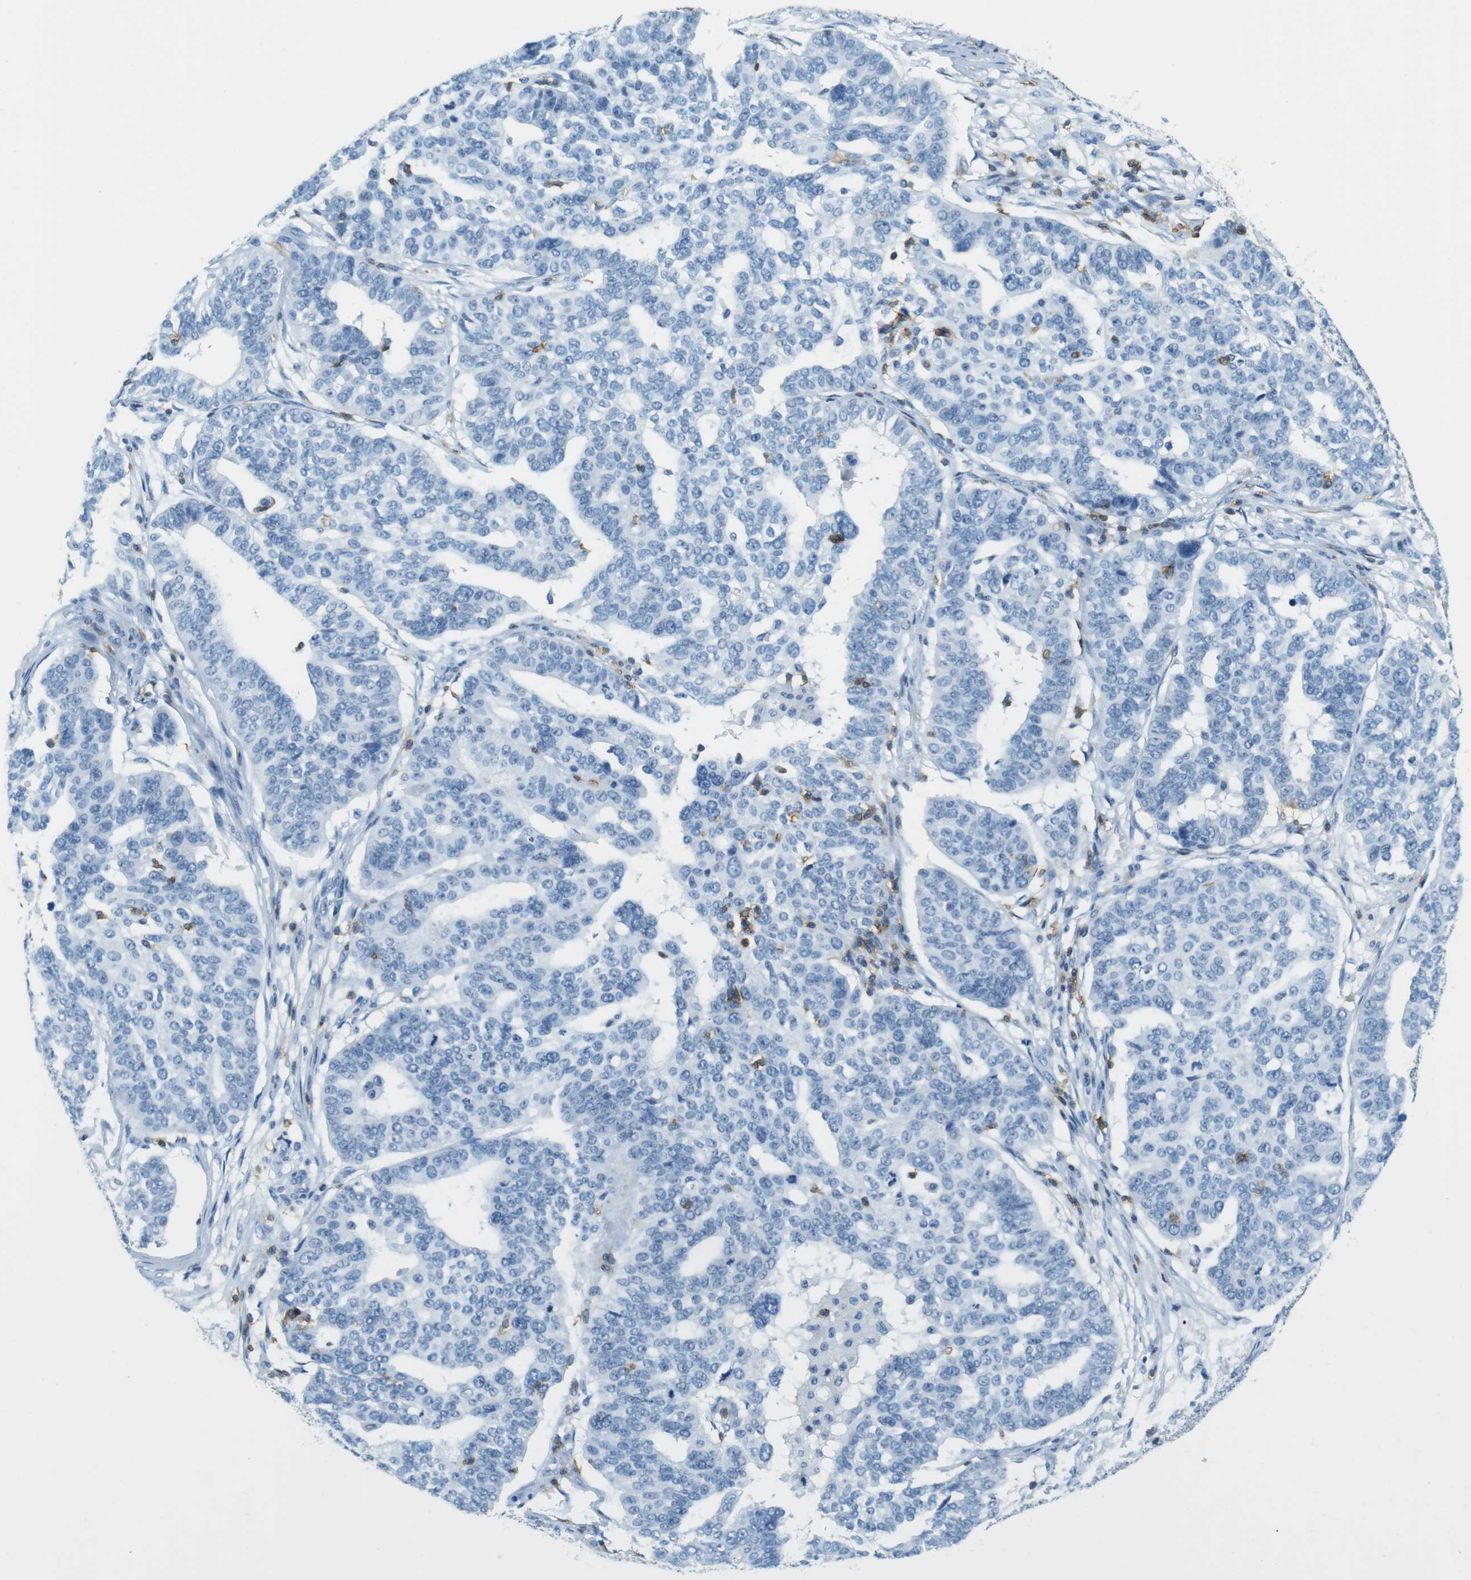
{"staining": {"intensity": "negative", "quantity": "none", "location": "none"}, "tissue": "ovarian cancer", "cell_type": "Tumor cells", "image_type": "cancer", "snomed": [{"axis": "morphology", "description": "Cystadenocarcinoma, serous, NOS"}, {"axis": "topography", "description": "Ovary"}], "caption": "An image of ovarian cancer stained for a protein reveals no brown staining in tumor cells. (DAB IHC, high magnification).", "gene": "LAT", "patient": {"sex": "female", "age": 59}}